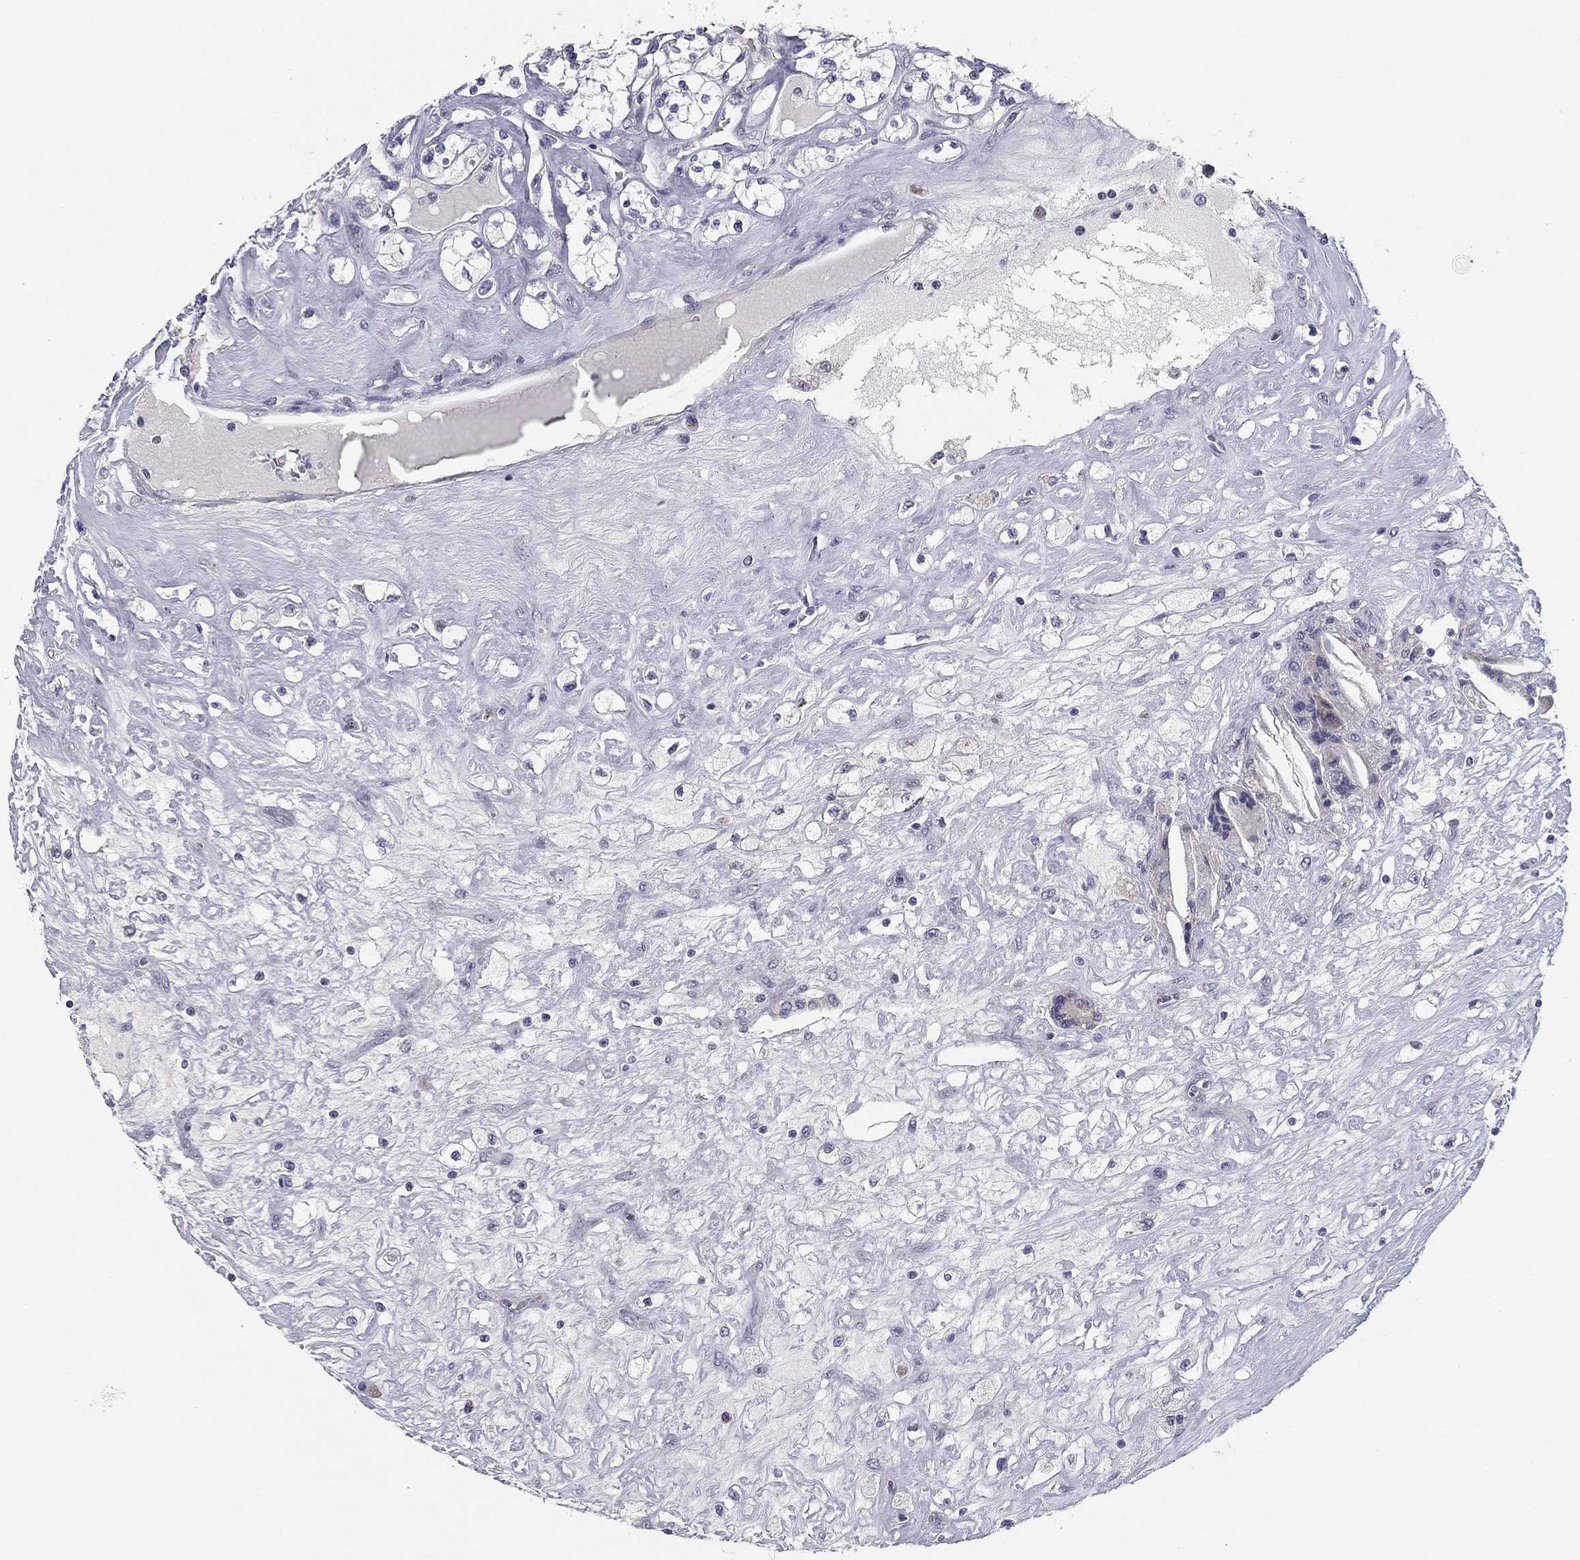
{"staining": {"intensity": "negative", "quantity": "none", "location": "none"}, "tissue": "renal cancer", "cell_type": "Tumor cells", "image_type": "cancer", "snomed": [{"axis": "morphology", "description": "Adenocarcinoma, NOS"}, {"axis": "topography", "description": "Kidney"}], "caption": "Image shows no protein positivity in tumor cells of adenocarcinoma (renal) tissue.", "gene": "SEPTIN3", "patient": {"sex": "male", "age": 67}}